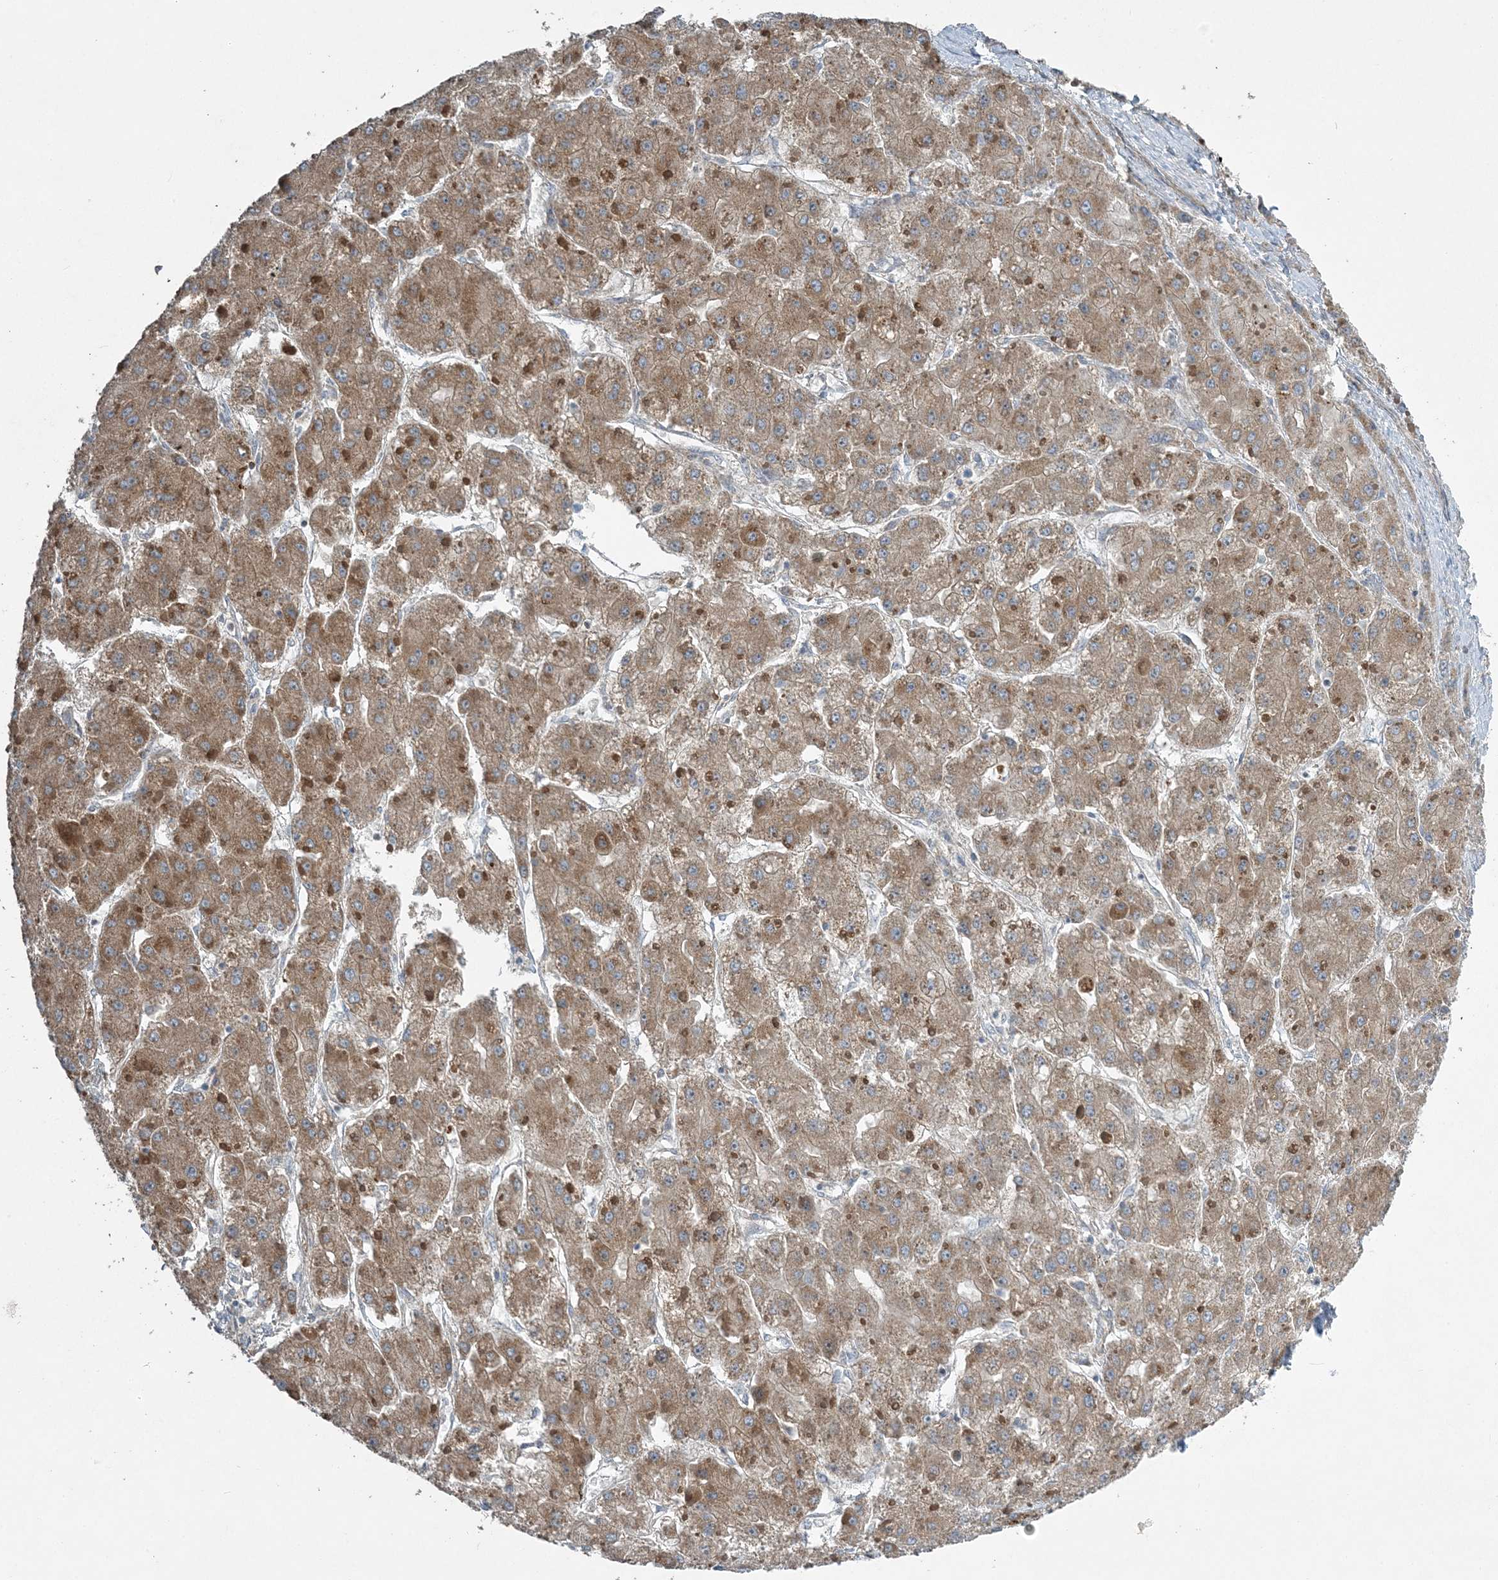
{"staining": {"intensity": "moderate", "quantity": ">75%", "location": "cytoplasmic/membranous"}, "tissue": "liver cancer", "cell_type": "Tumor cells", "image_type": "cancer", "snomed": [{"axis": "morphology", "description": "Carcinoma, Hepatocellular, NOS"}, {"axis": "topography", "description": "Liver"}], "caption": "This micrograph reveals liver hepatocellular carcinoma stained with immunohistochemistry to label a protein in brown. The cytoplasmic/membranous of tumor cells show moderate positivity for the protein. Nuclei are counter-stained blue.", "gene": "SLC4A10", "patient": {"sex": "female", "age": 73}}